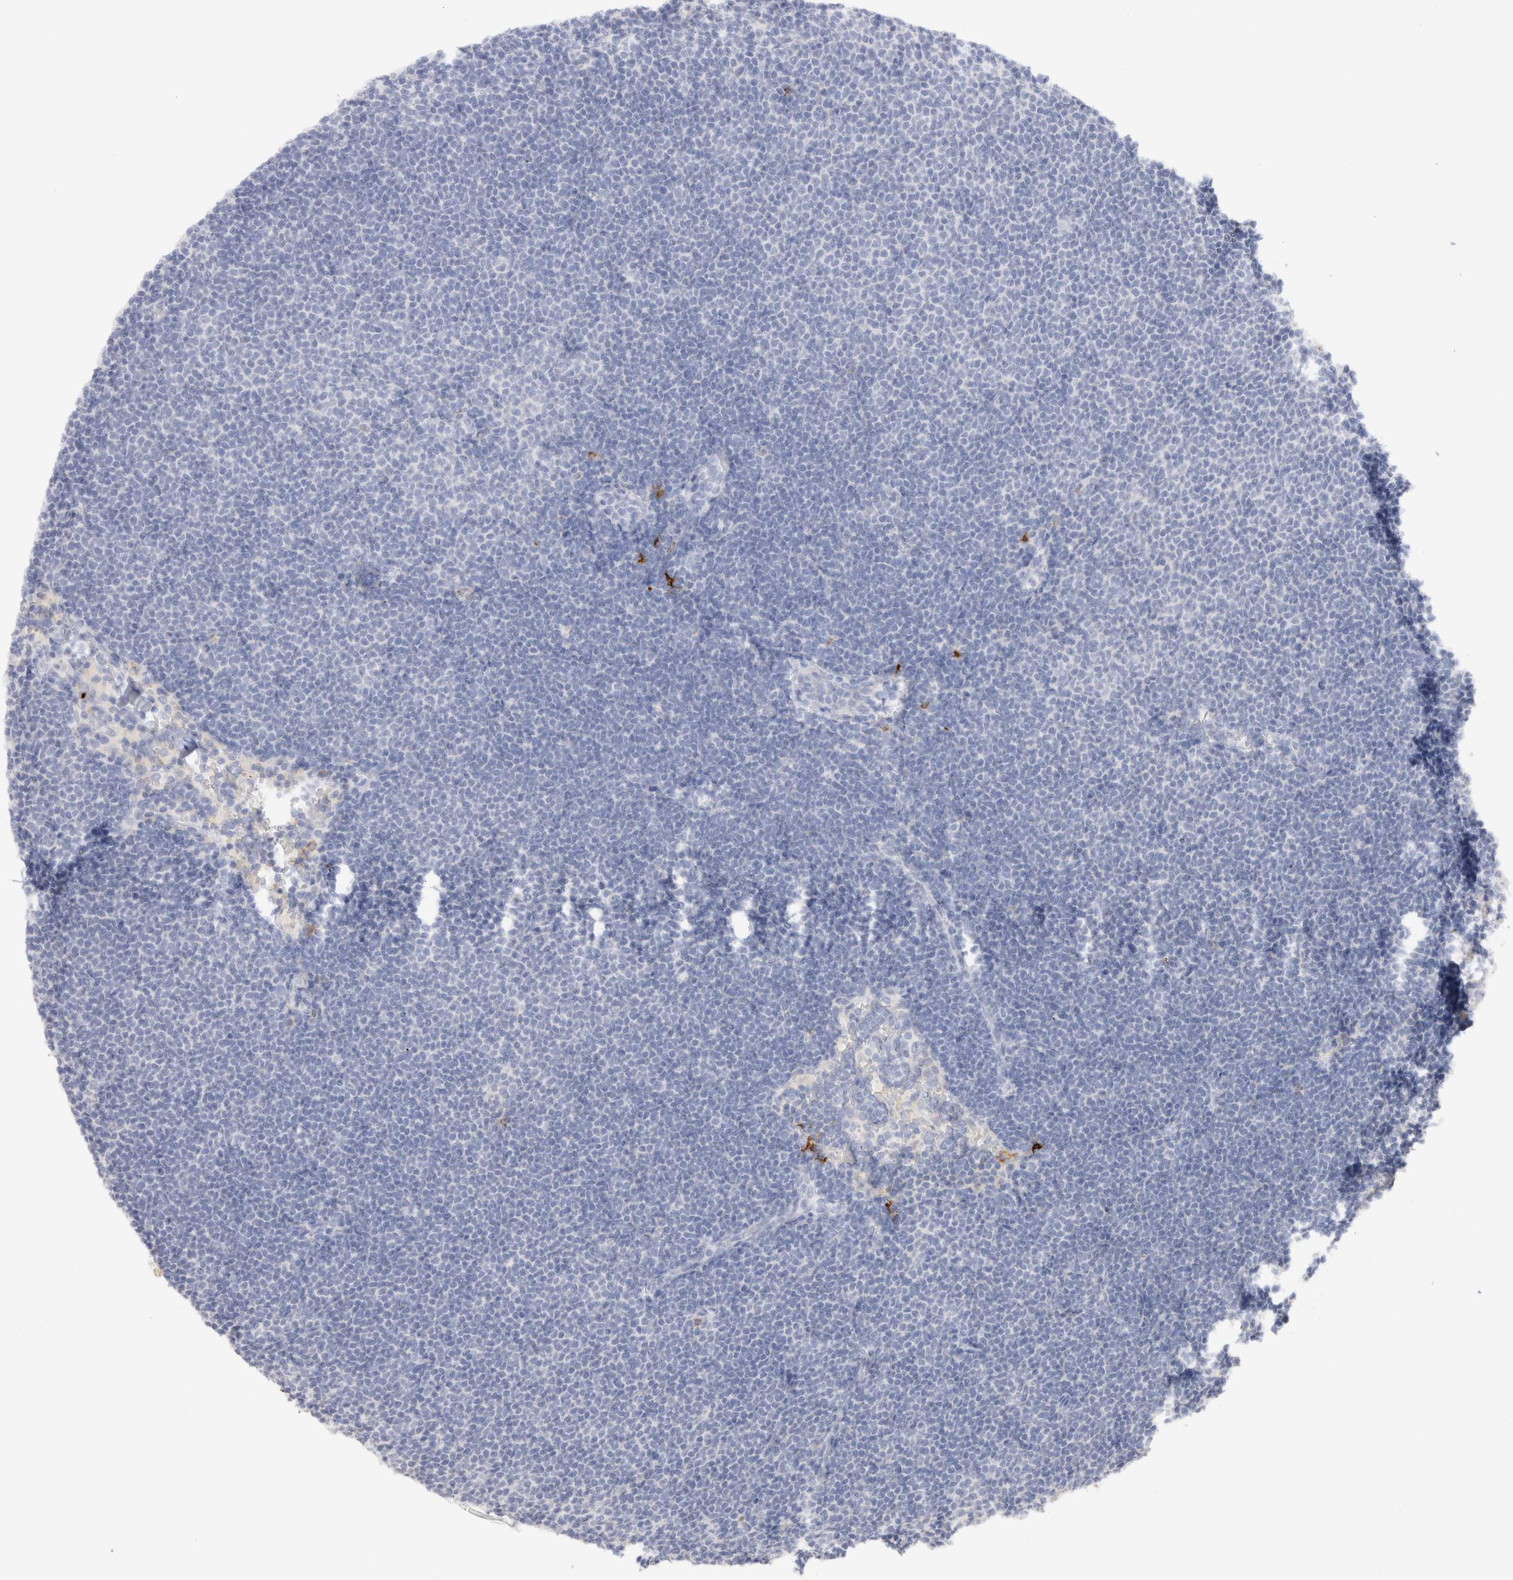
{"staining": {"intensity": "negative", "quantity": "none", "location": "none"}, "tissue": "lymphoma", "cell_type": "Tumor cells", "image_type": "cancer", "snomed": [{"axis": "morphology", "description": "Malignant lymphoma, non-Hodgkin's type, Low grade"}, {"axis": "topography", "description": "Lymph node"}], "caption": "A high-resolution histopathology image shows immunohistochemistry (IHC) staining of lymphoma, which shows no significant expression in tumor cells.", "gene": "LAMP3", "patient": {"sex": "female", "age": 53}}